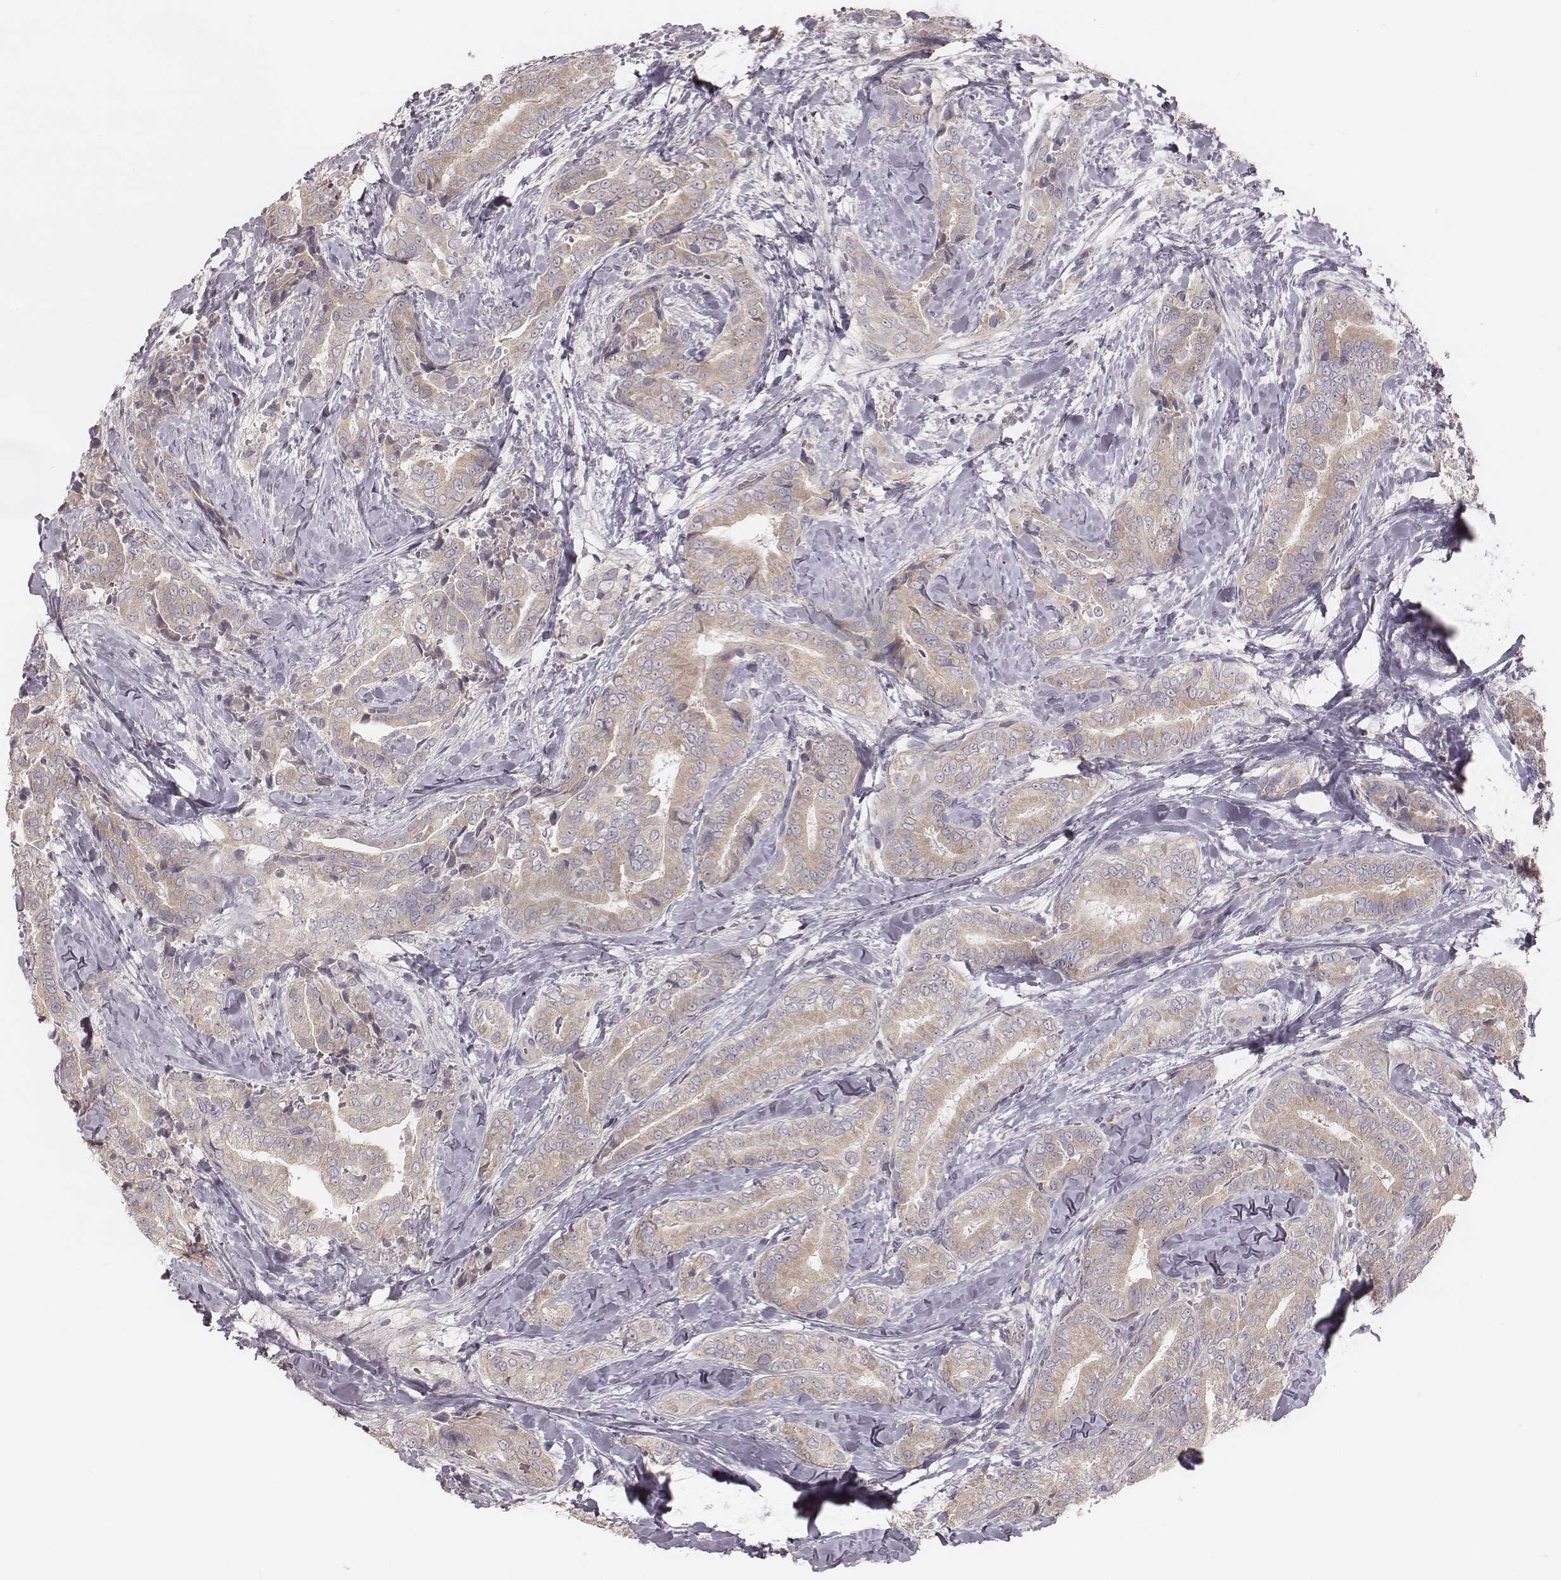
{"staining": {"intensity": "weak", "quantity": ">75%", "location": "cytoplasmic/membranous"}, "tissue": "thyroid cancer", "cell_type": "Tumor cells", "image_type": "cancer", "snomed": [{"axis": "morphology", "description": "Papillary adenocarcinoma, NOS"}, {"axis": "topography", "description": "Thyroid gland"}], "caption": "Immunohistochemistry (IHC) (DAB (3,3'-diaminobenzidine)) staining of human thyroid cancer (papillary adenocarcinoma) demonstrates weak cytoplasmic/membranous protein expression in about >75% of tumor cells.", "gene": "TDRD5", "patient": {"sex": "male", "age": 61}}